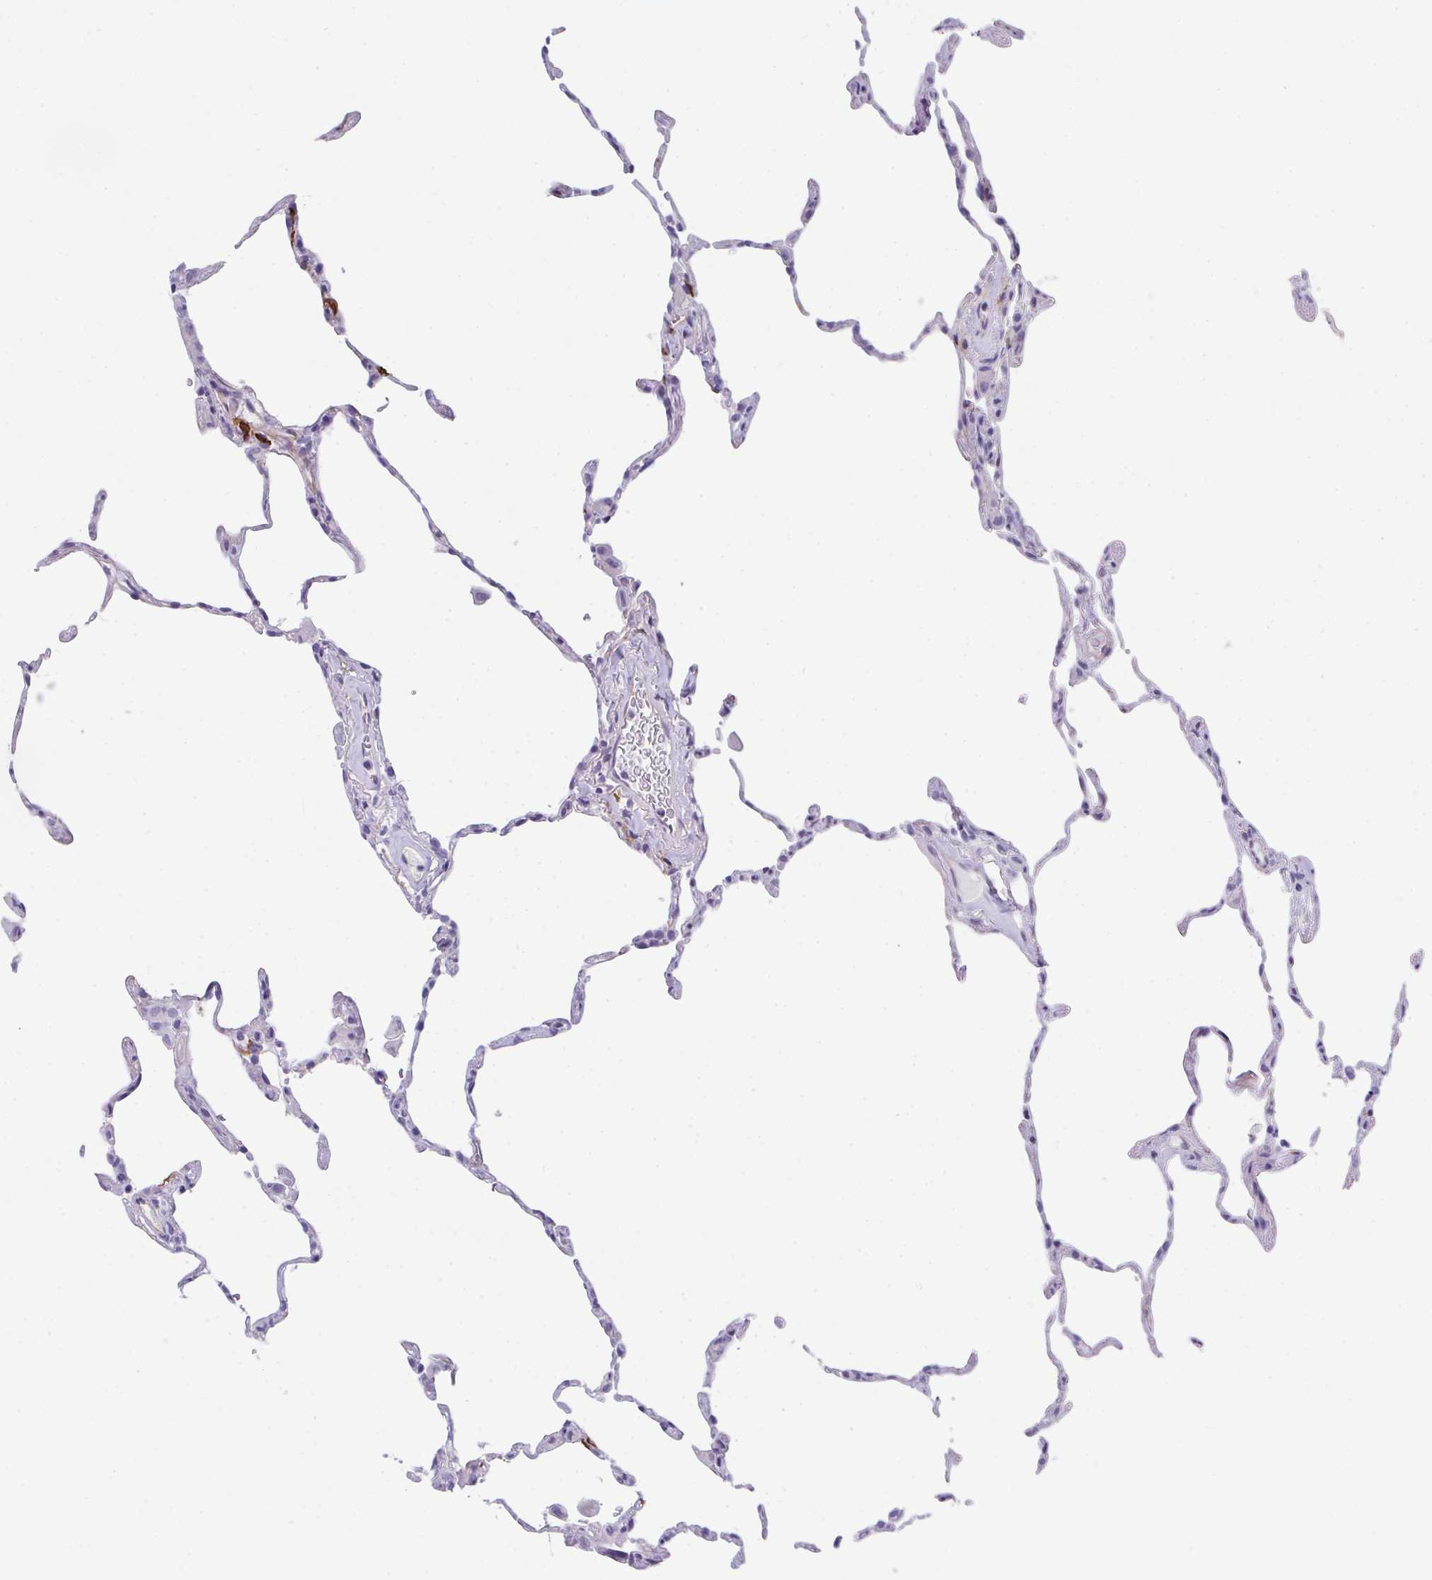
{"staining": {"intensity": "negative", "quantity": "none", "location": "none"}, "tissue": "lung", "cell_type": "Alveolar cells", "image_type": "normal", "snomed": [{"axis": "morphology", "description": "Normal tissue, NOS"}, {"axis": "topography", "description": "Lung"}], "caption": "IHC image of benign lung: human lung stained with DAB reveals no significant protein staining in alveolar cells.", "gene": "DBN1", "patient": {"sex": "female", "age": 57}}